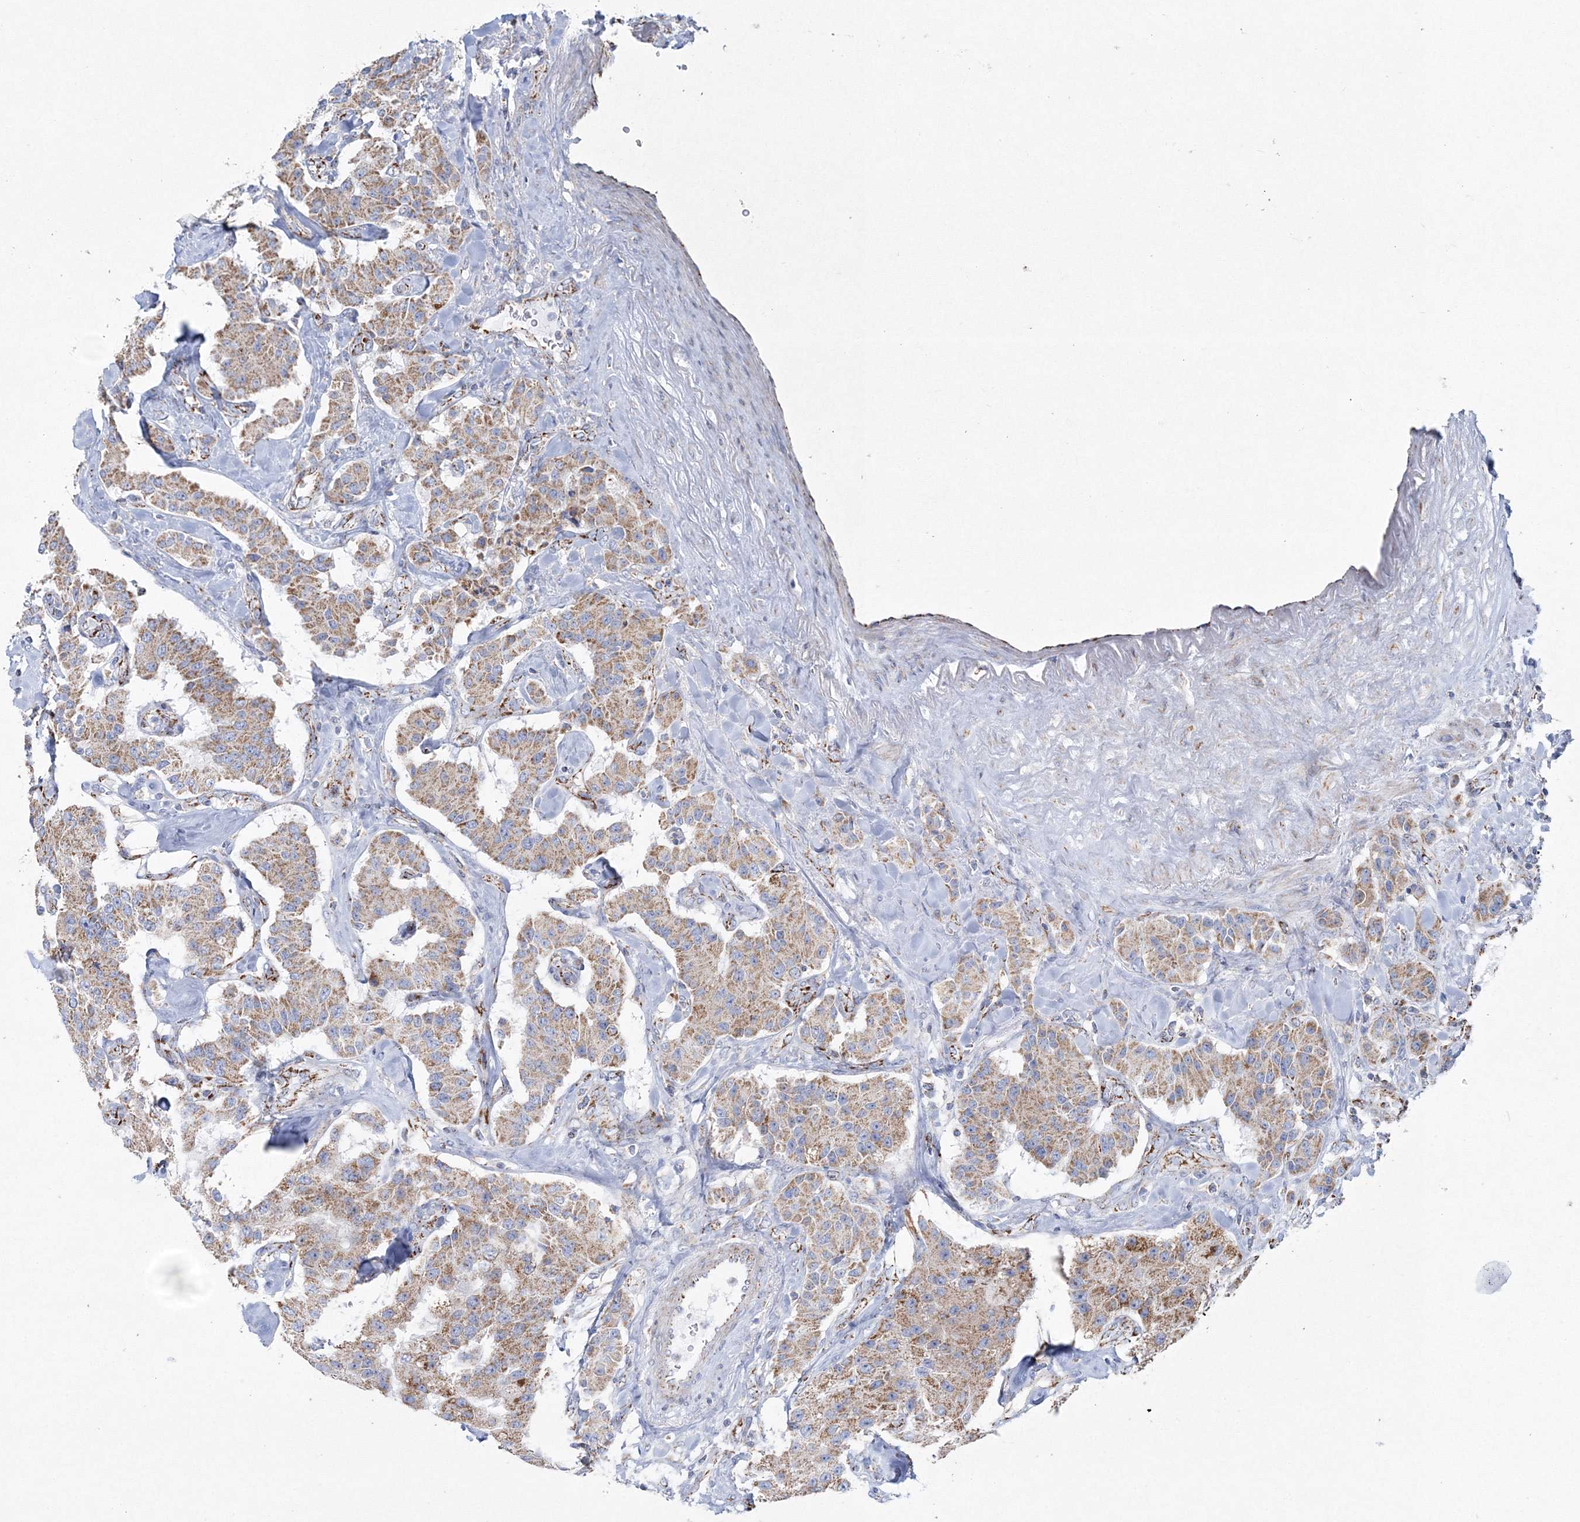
{"staining": {"intensity": "moderate", "quantity": ">75%", "location": "cytoplasmic/membranous"}, "tissue": "carcinoid", "cell_type": "Tumor cells", "image_type": "cancer", "snomed": [{"axis": "morphology", "description": "Carcinoid, malignant, NOS"}, {"axis": "topography", "description": "Pancreas"}], "caption": "Malignant carcinoid tissue exhibits moderate cytoplasmic/membranous expression in about >75% of tumor cells (DAB IHC with brightfield microscopy, high magnification).", "gene": "HIBCH", "patient": {"sex": "male", "age": 41}}